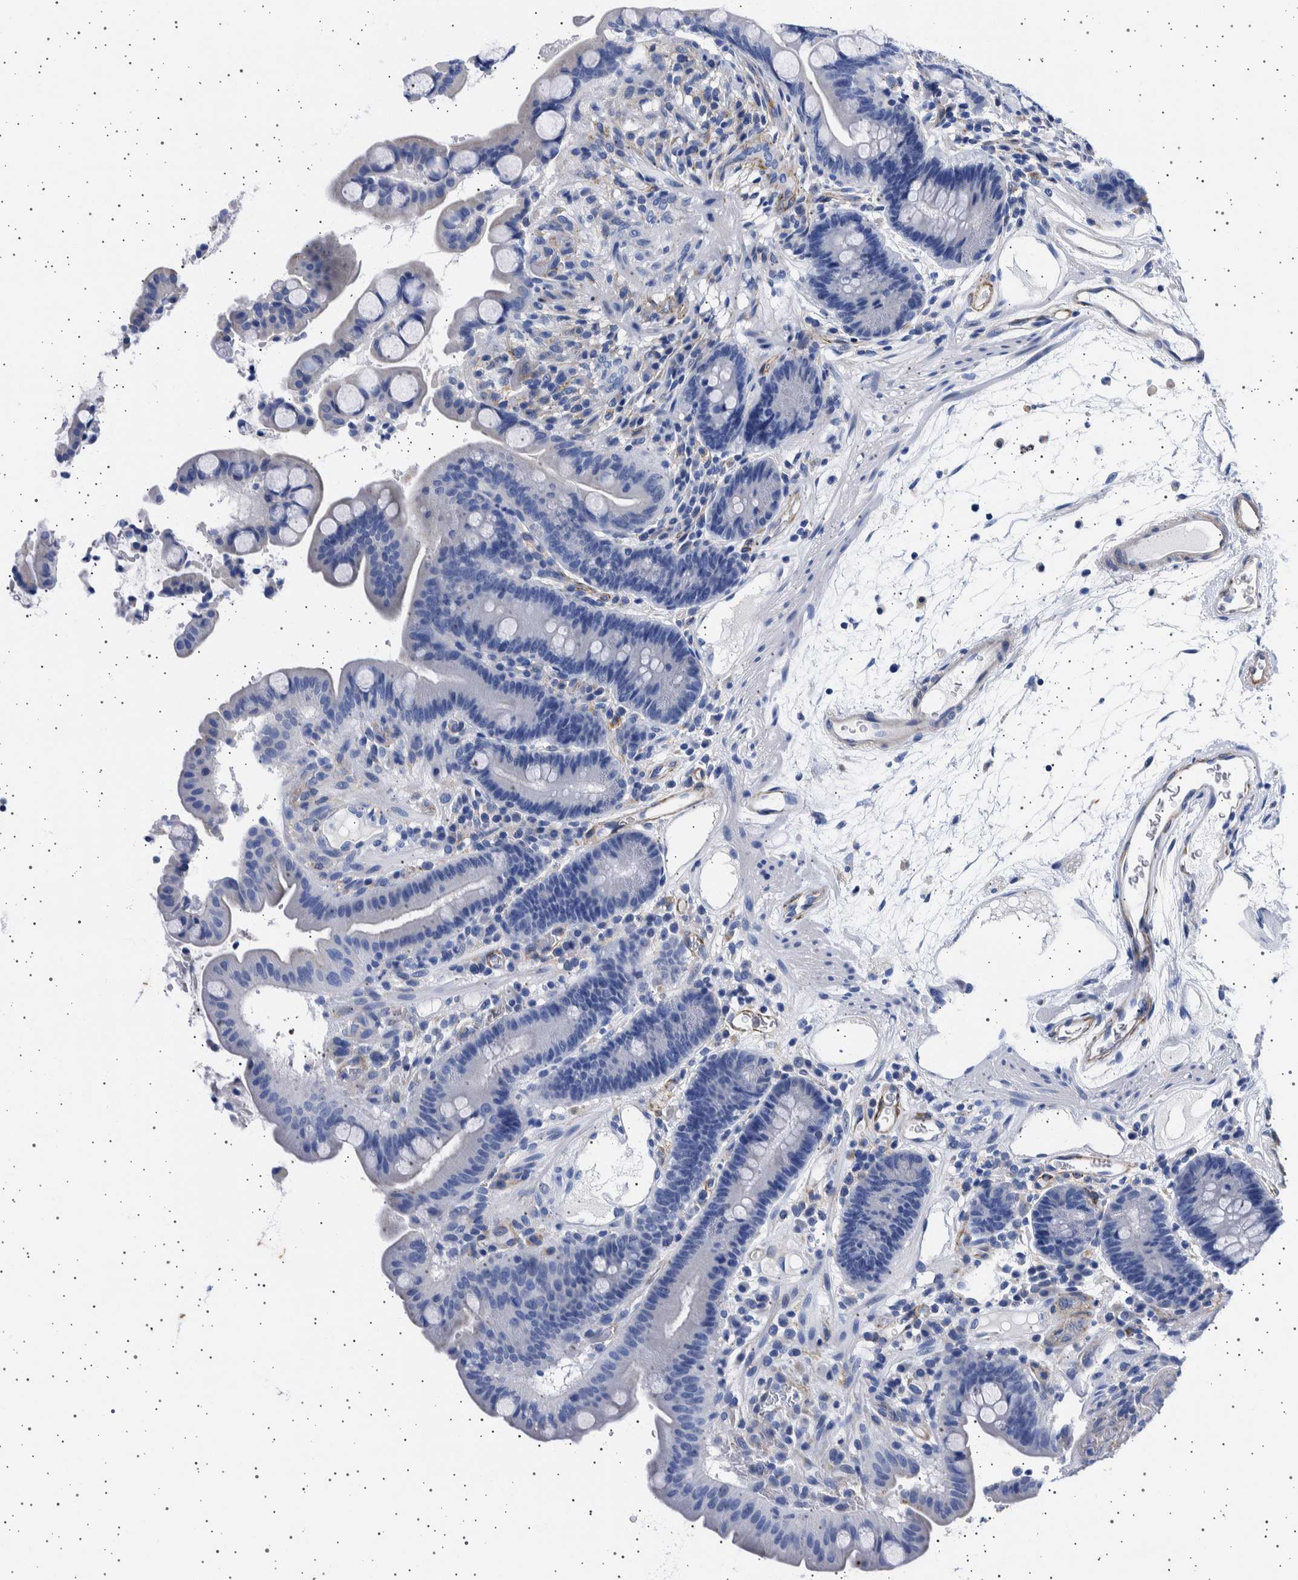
{"staining": {"intensity": "weak", "quantity": "25%-75%", "location": "cytoplasmic/membranous"}, "tissue": "colon", "cell_type": "Endothelial cells", "image_type": "normal", "snomed": [{"axis": "morphology", "description": "Normal tissue, NOS"}, {"axis": "topography", "description": "Colon"}], "caption": "Immunohistochemistry (IHC) of normal colon exhibits low levels of weak cytoplasmic/membranous positivity in approximately 25%-75% of endothelial cells.", "gene": "SEPTIN4", "patient": {"sex": "male", "age": 73}}